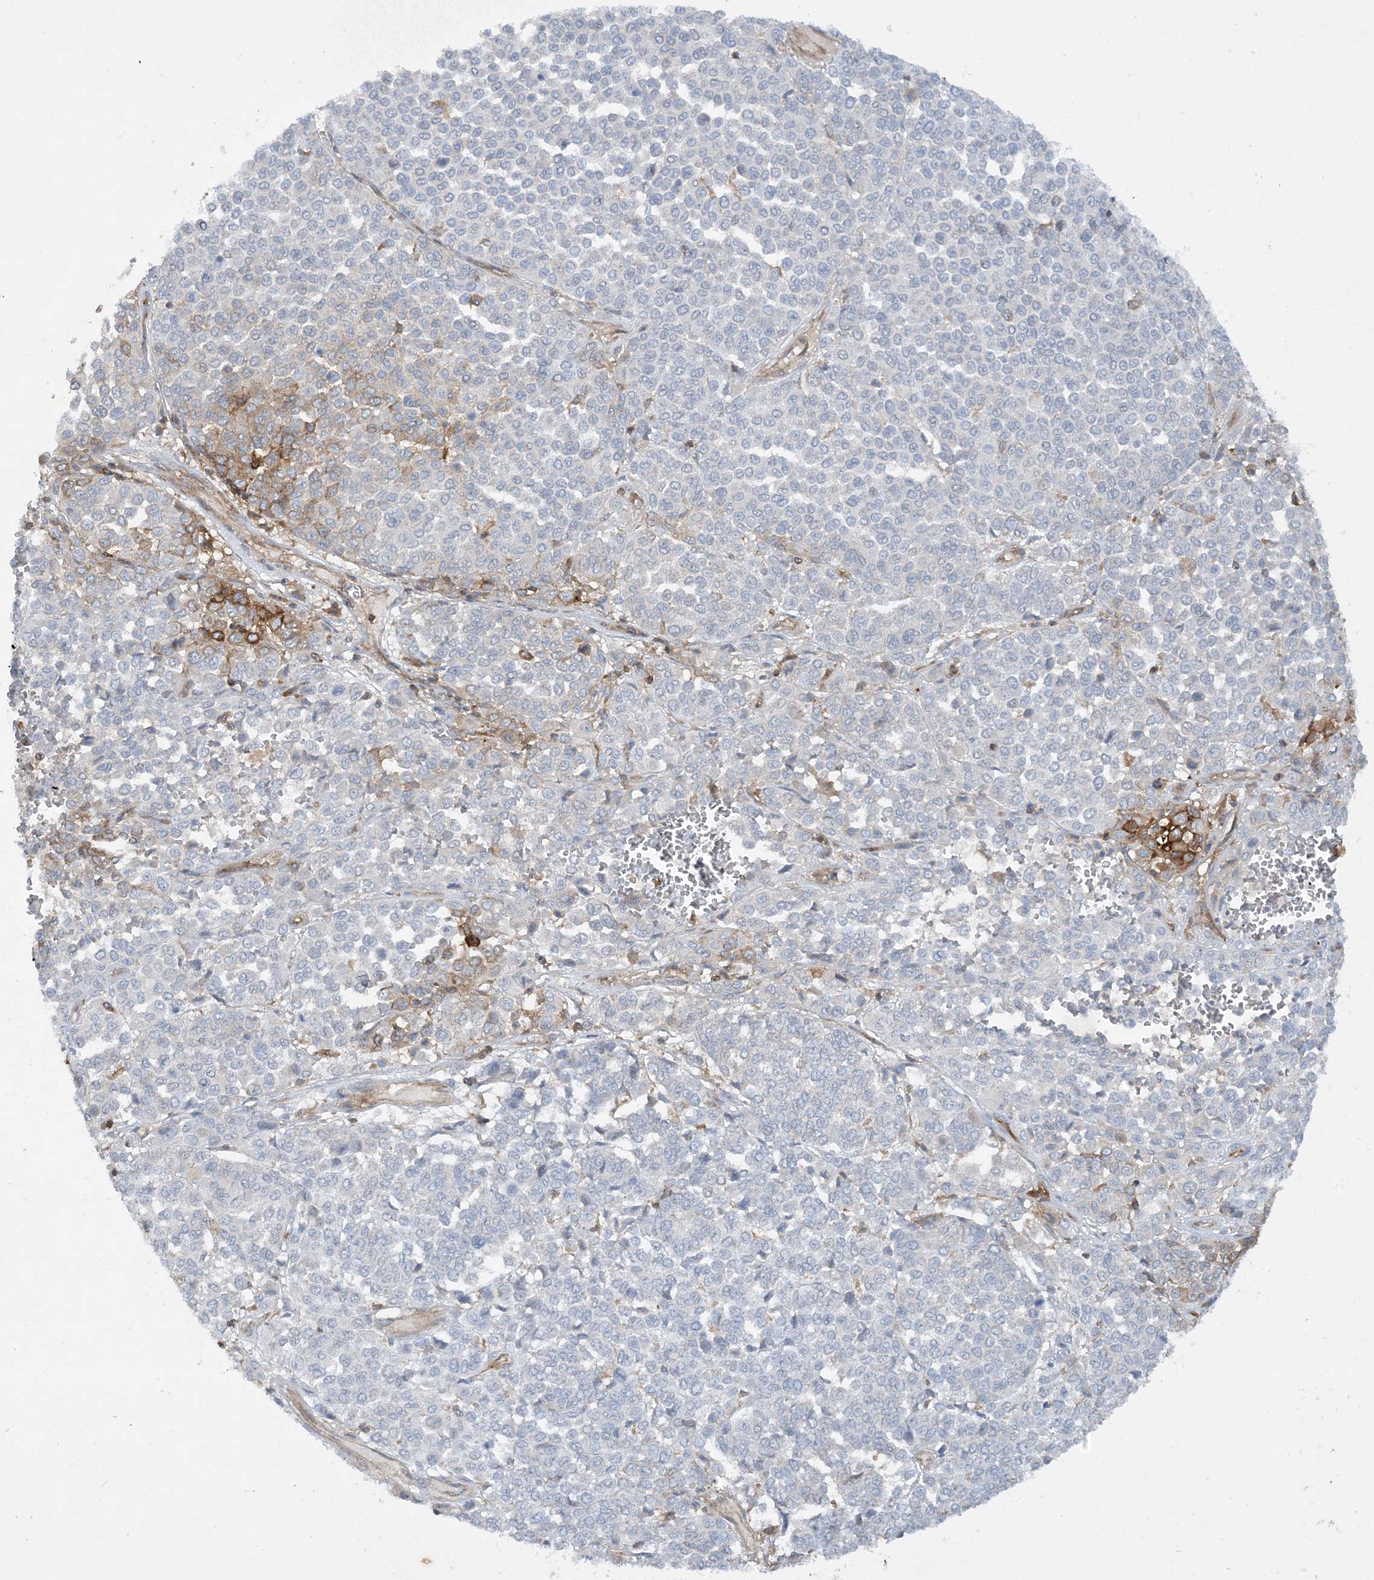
{"staining": {"intensity": "negative", "quantity": "none", "location": "none"}, "tissue": "melanoma", "cell_type": "Tumor cells", "image_type": "cancer", "snomed": [{"axis": "morphology", "description": "Malignant melanoma, Metastatic site"}, {"axis": "topography", "description": "Pancreas"}], "caption": "The histopathology image reveals no significant expression in tumor cells of malignant melanoma (metastatic site).", "gene": "HLA-E", "patient": {"sex": "female", "age": 30}}